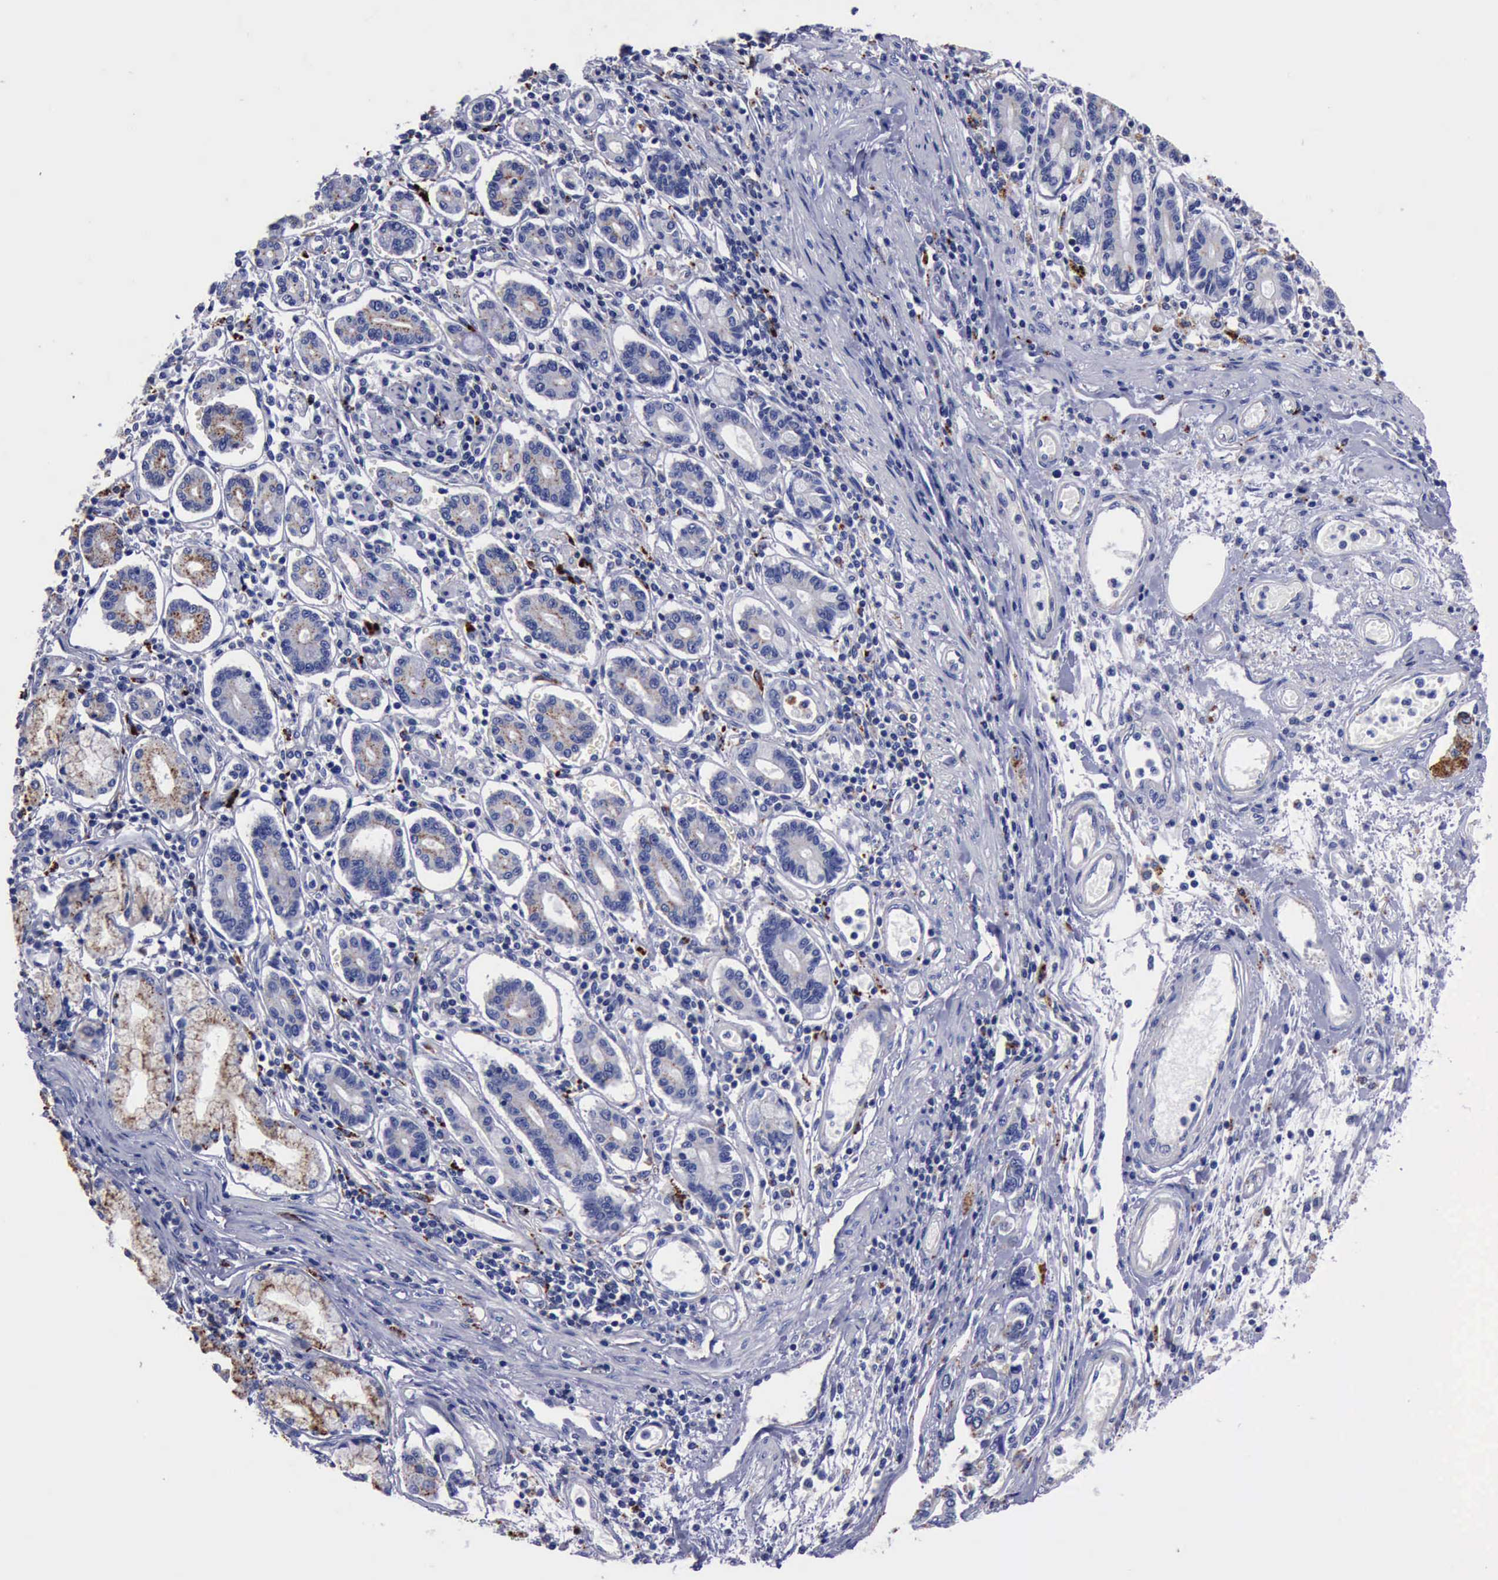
{"staining": {"intensity": "moderate", "quantity": ">75%", "location": "cytoplasmic/membranous"}, "tissue": "pancreatic cancer", "cell_type": "Tumor cells", "image_type": "cancer", "snomed": [{"axis": "morphology", "description": "Adenocarcinoma, NOS"}, {"axis": "topography", "description": "Pancreas"}], "caption": "A brown stain shows moderate cytoplasmic/membranous staining of a protein in pancreatic cancer (adenocarcinoma) tumor cells.", "gene": "CTSD", "patient": {"sex": "female", "age": 57}}